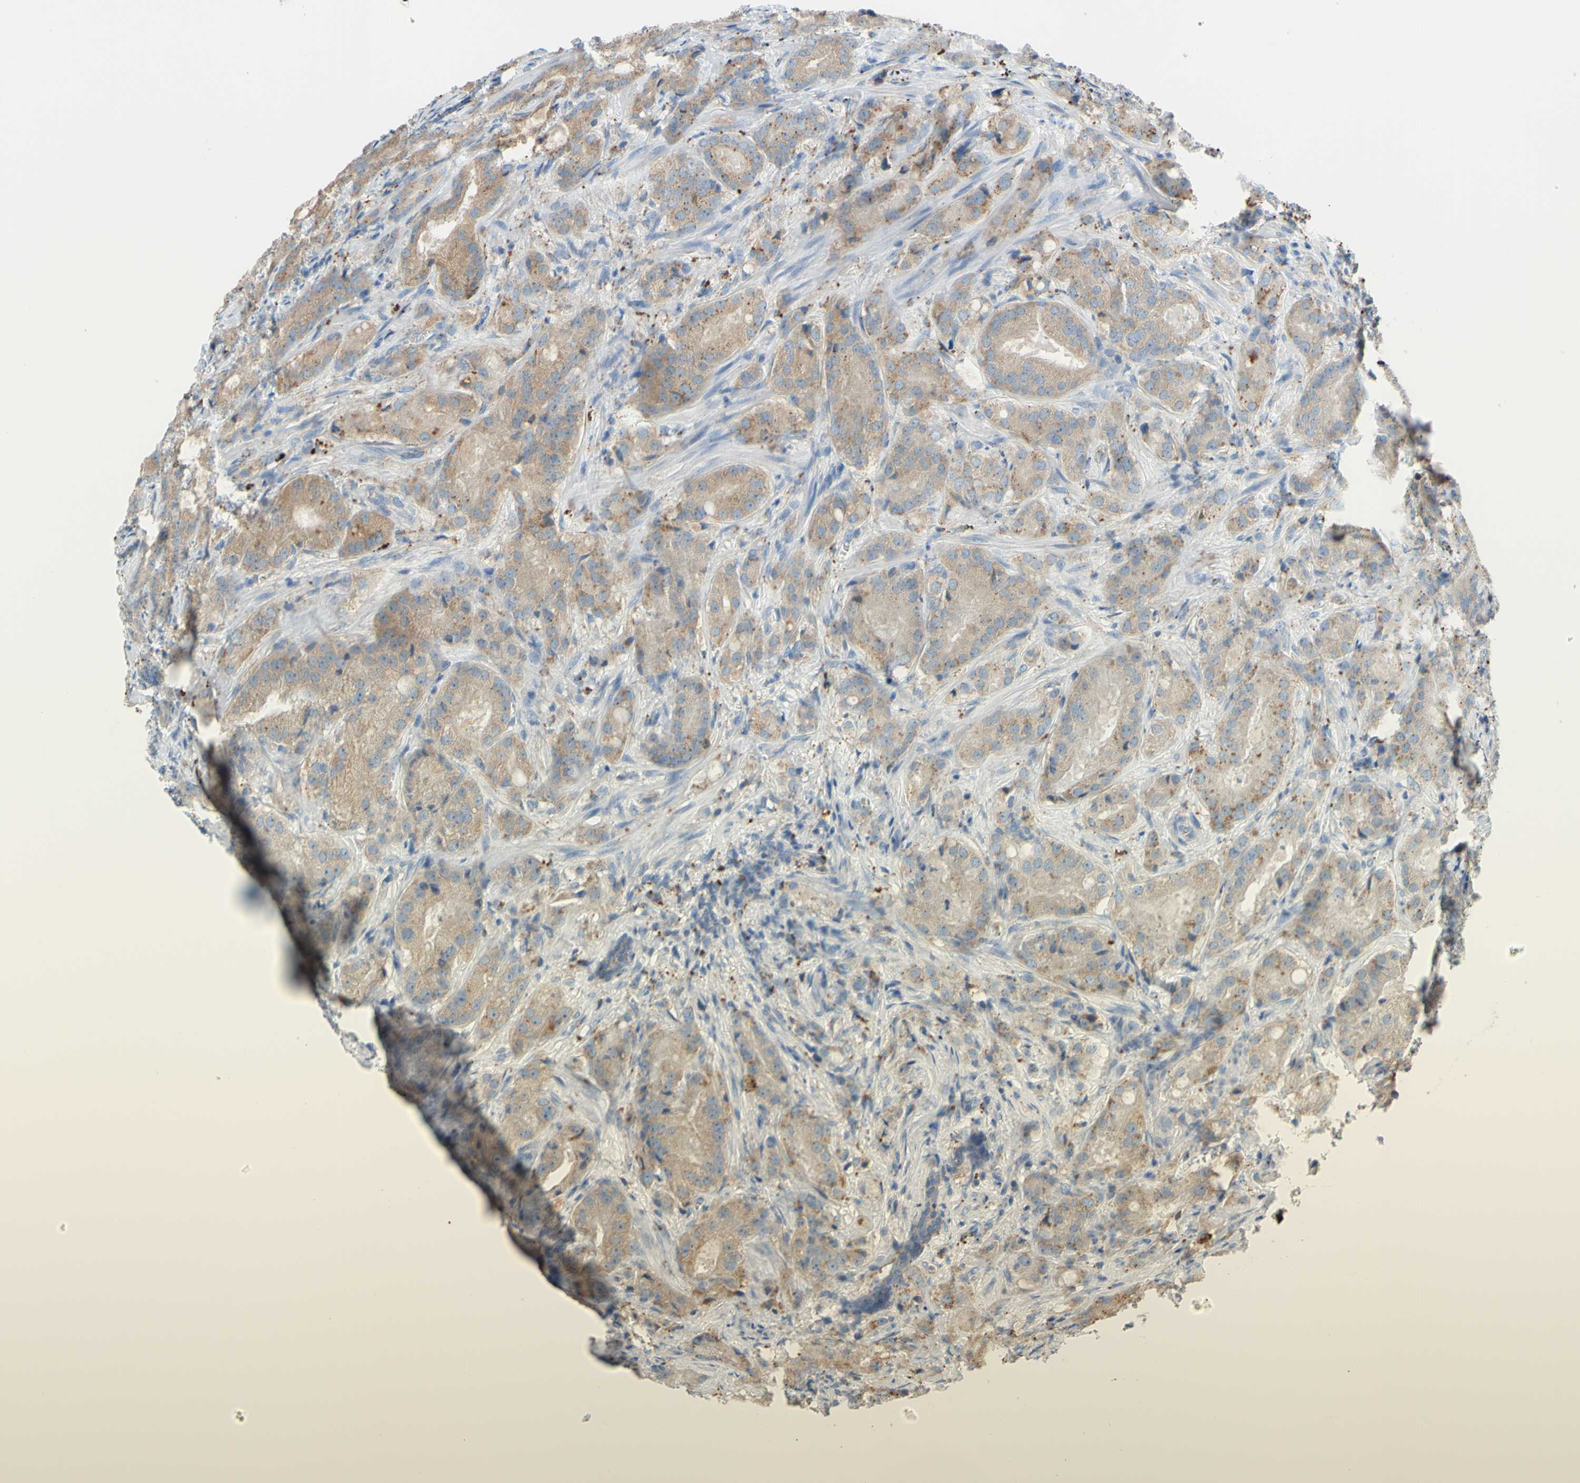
{"staining": {"intensity": "moderate", "quantity": ">75%", "location": "cytoplasmic/membranous"}, "tissue": "prostate cancer", "cell_type": "Tumor cells", "image_type": "cancer", "snomed": [{"axis": "morphology", "description": "Adenocarcinoma, High grade"}, {"axis": "topography", "description": "Prostate"}], "caption": "A medium amount of moderate cytoplasmic/membranous staining is seen in about >75% of tumor cells in prostate cancer (adenocarcinoma (high-grade)) tissue. (Brightfield microscopy of DAB IHC at high magnification).", "gene": "CTSD", "patient": {"sex": "male", "age": 64}}